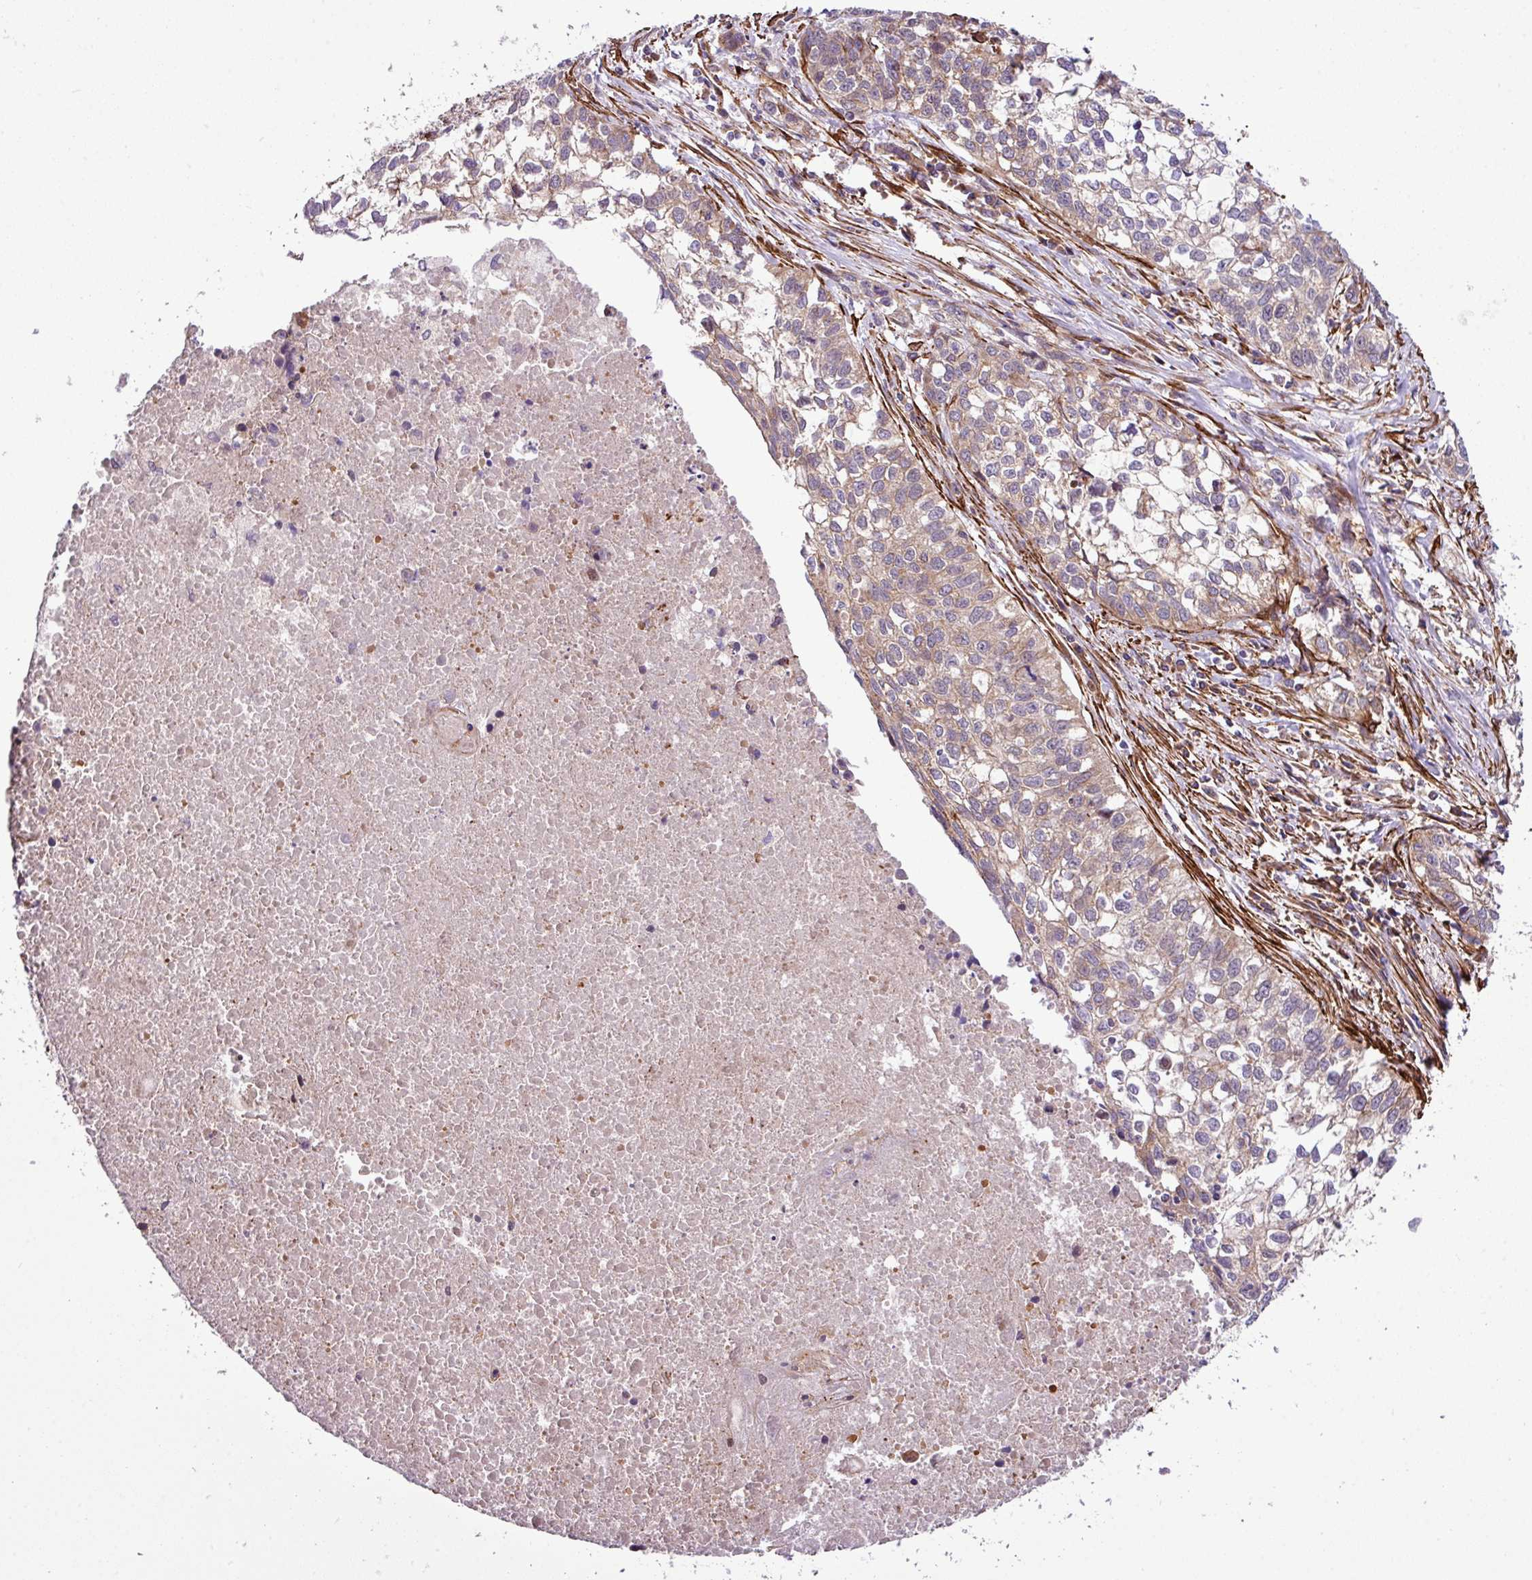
{"staining": {"intensity": "weak", "quantity": "25%-75%", "location": "cytoplasmic/membranous"}, "tissue": "lung cancer", "cell_type": "Tumor cells", "image_type": "cancer", "snomed": [{"axis": "morphology", "description": "Squamous cell carcinoma, NOS"}, {"axis": "topography", "description": "Lung"}], "caption": "About 25%-75% of tumor cells in lung cancer (squamous cell carcinoma) demonstrate weak cytoplasmic/membranous protein expression as visualized by brown immunohistochemical staining.", "gene": "FAM47E", "patient": {"sex": "male", "age": 74}}